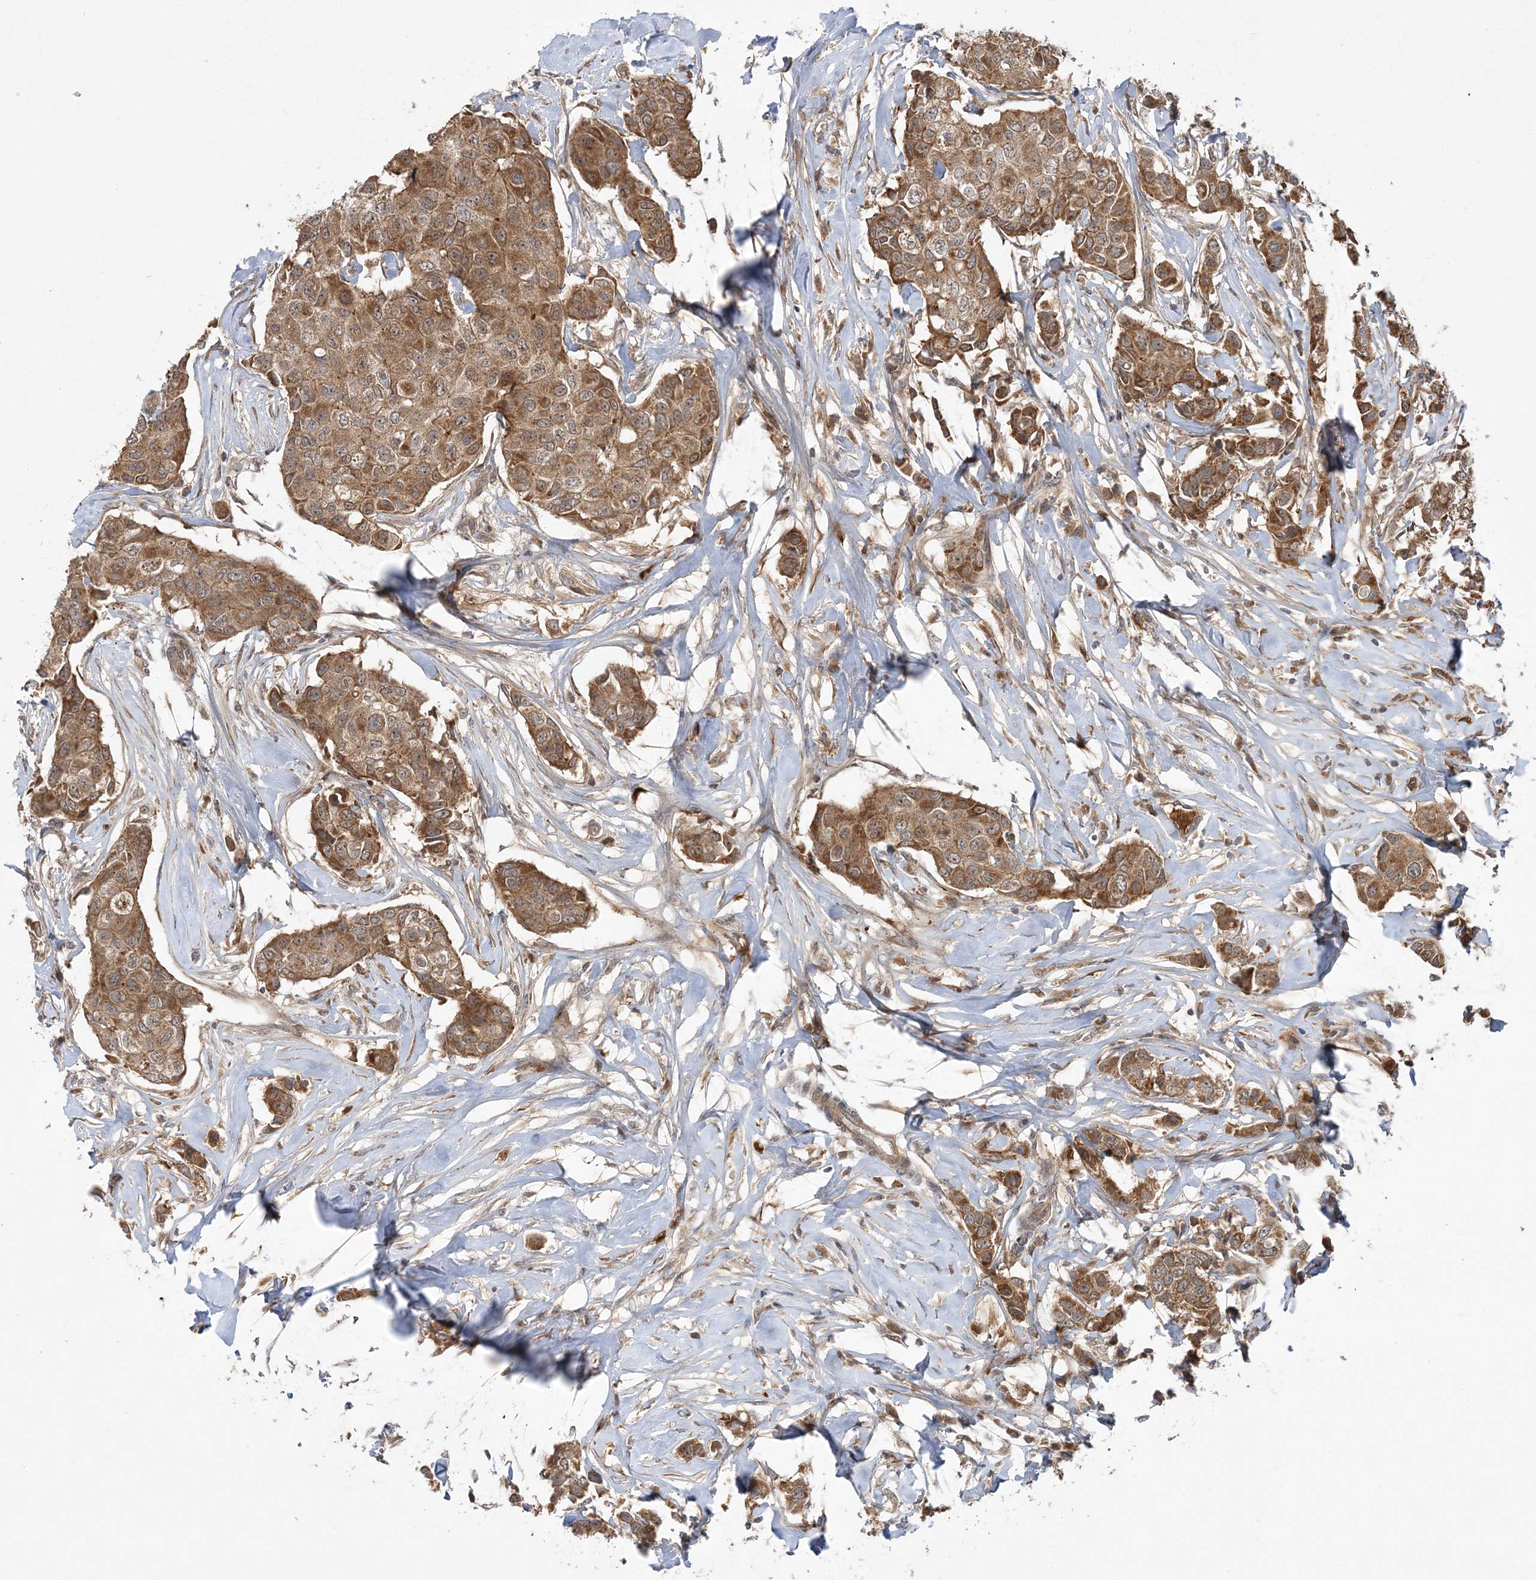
{"staining": {"intensity": "moderate", "quantity": ">75%", "location": "cytoplasmic/membranous"}, "tissue": "breast cancer", "cell_type": "Tumor cells", "image_type": "cancer", "snomed": [{"axis": "morphology", "description": "Duct carcinoma"}, {"axis": "topography", "description": "Breast"}], "caption": "DAB (3,3'-diaminobenzidine) immunohistochemical staining of invasive ductal carcinoma (breast) demonstrates moderate cytoplasmic/membranous protein staining in about >75% of tumor cells.", "gene": "MMADHC", "patient": {"sex": "female", "age": 80}}